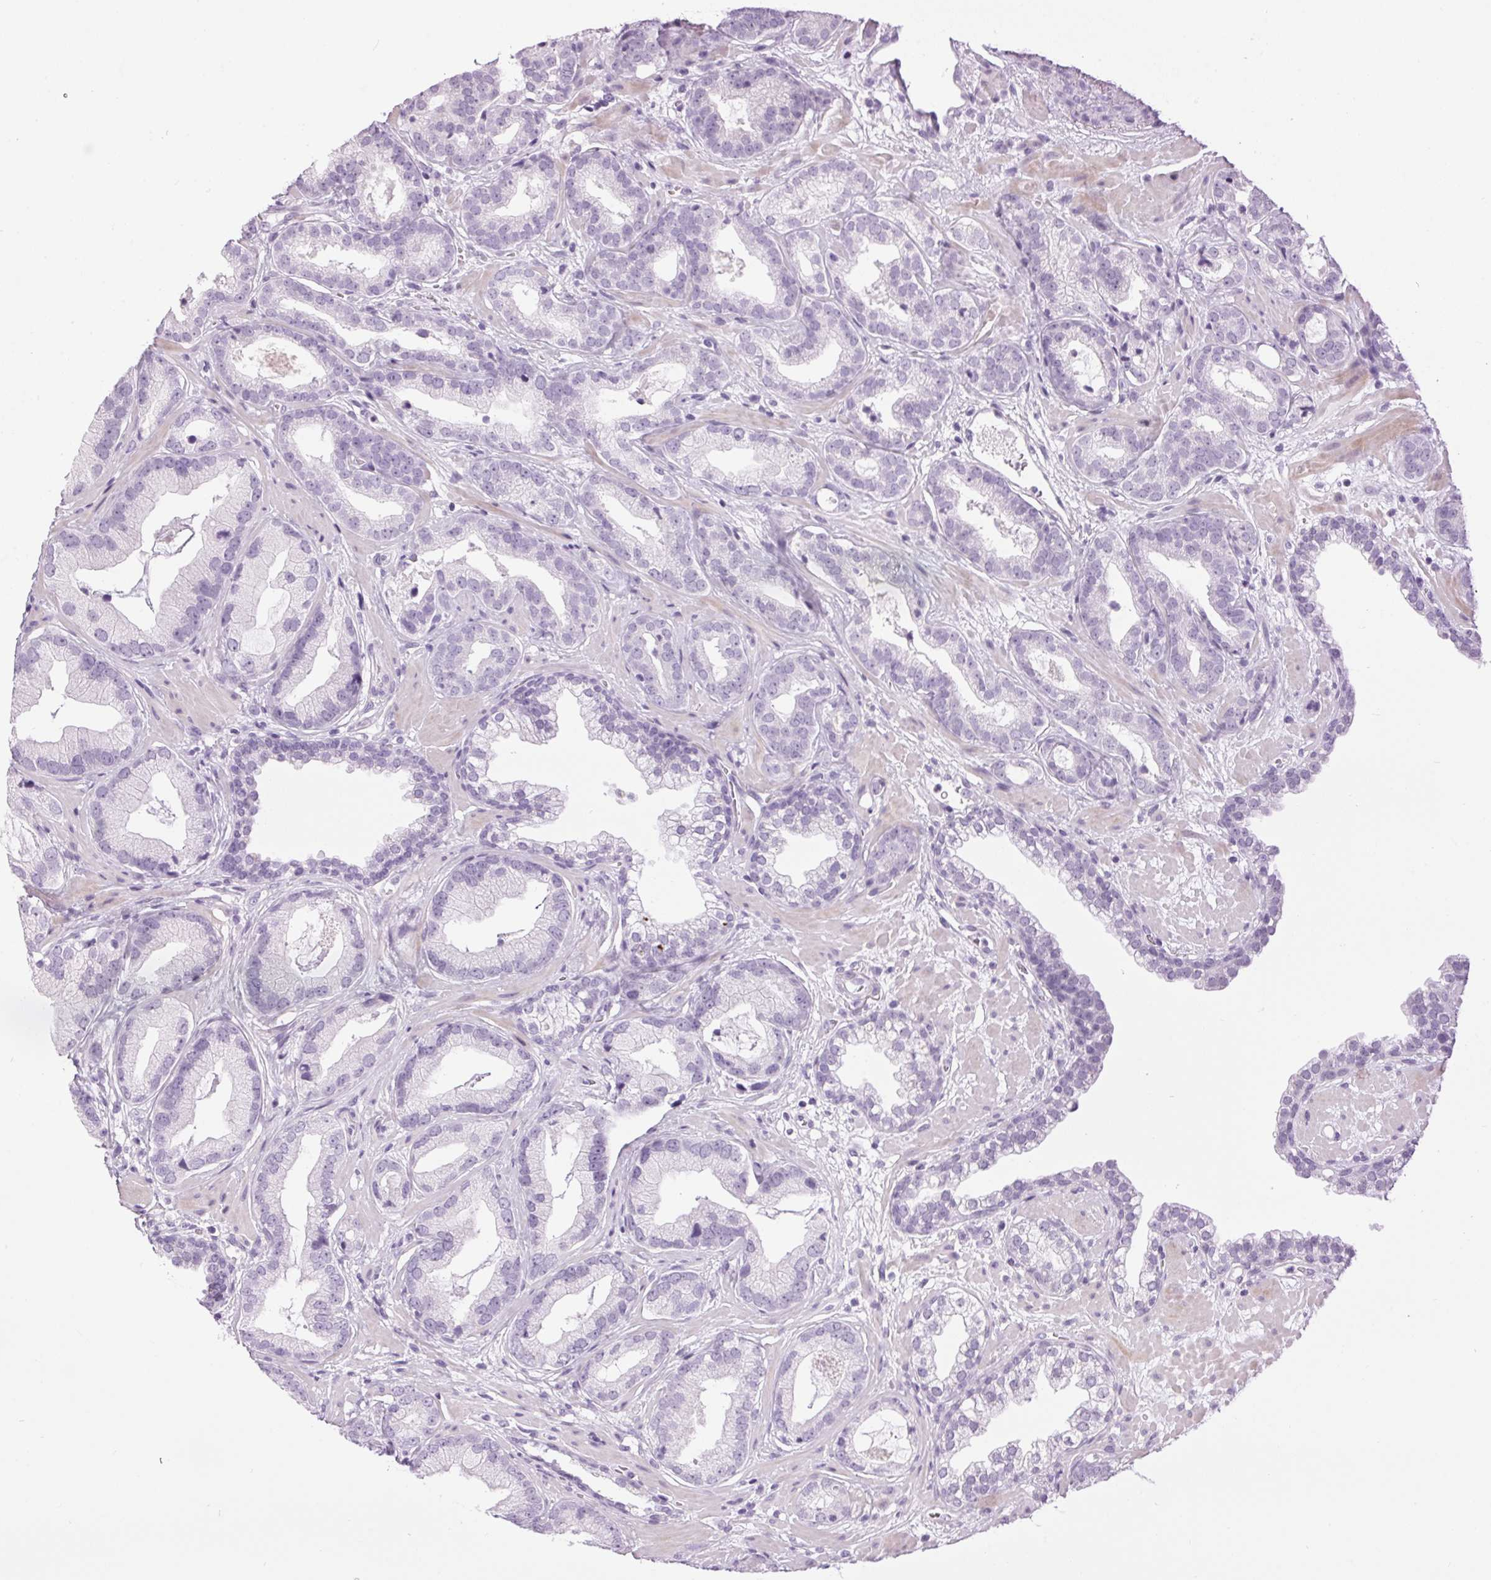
{"staining": {"intensity": "negative", "quantity": "none", "location": "none"}, "tissue": "prostate cancer", "cell_type": "Tumor cells", "image_type": "cancer", "snomed": [{"axis": "morphology", "description": "Adenocarcinoma, Low grade"}, {"axis": "topography", "description": "Prostate"}], "caption": "Tumor cells are negative for protein expression in human adenocarcinoma (low-grade) (prostate).", "gene": "SP7", "patient": {"sex": "male", "age": 62}}